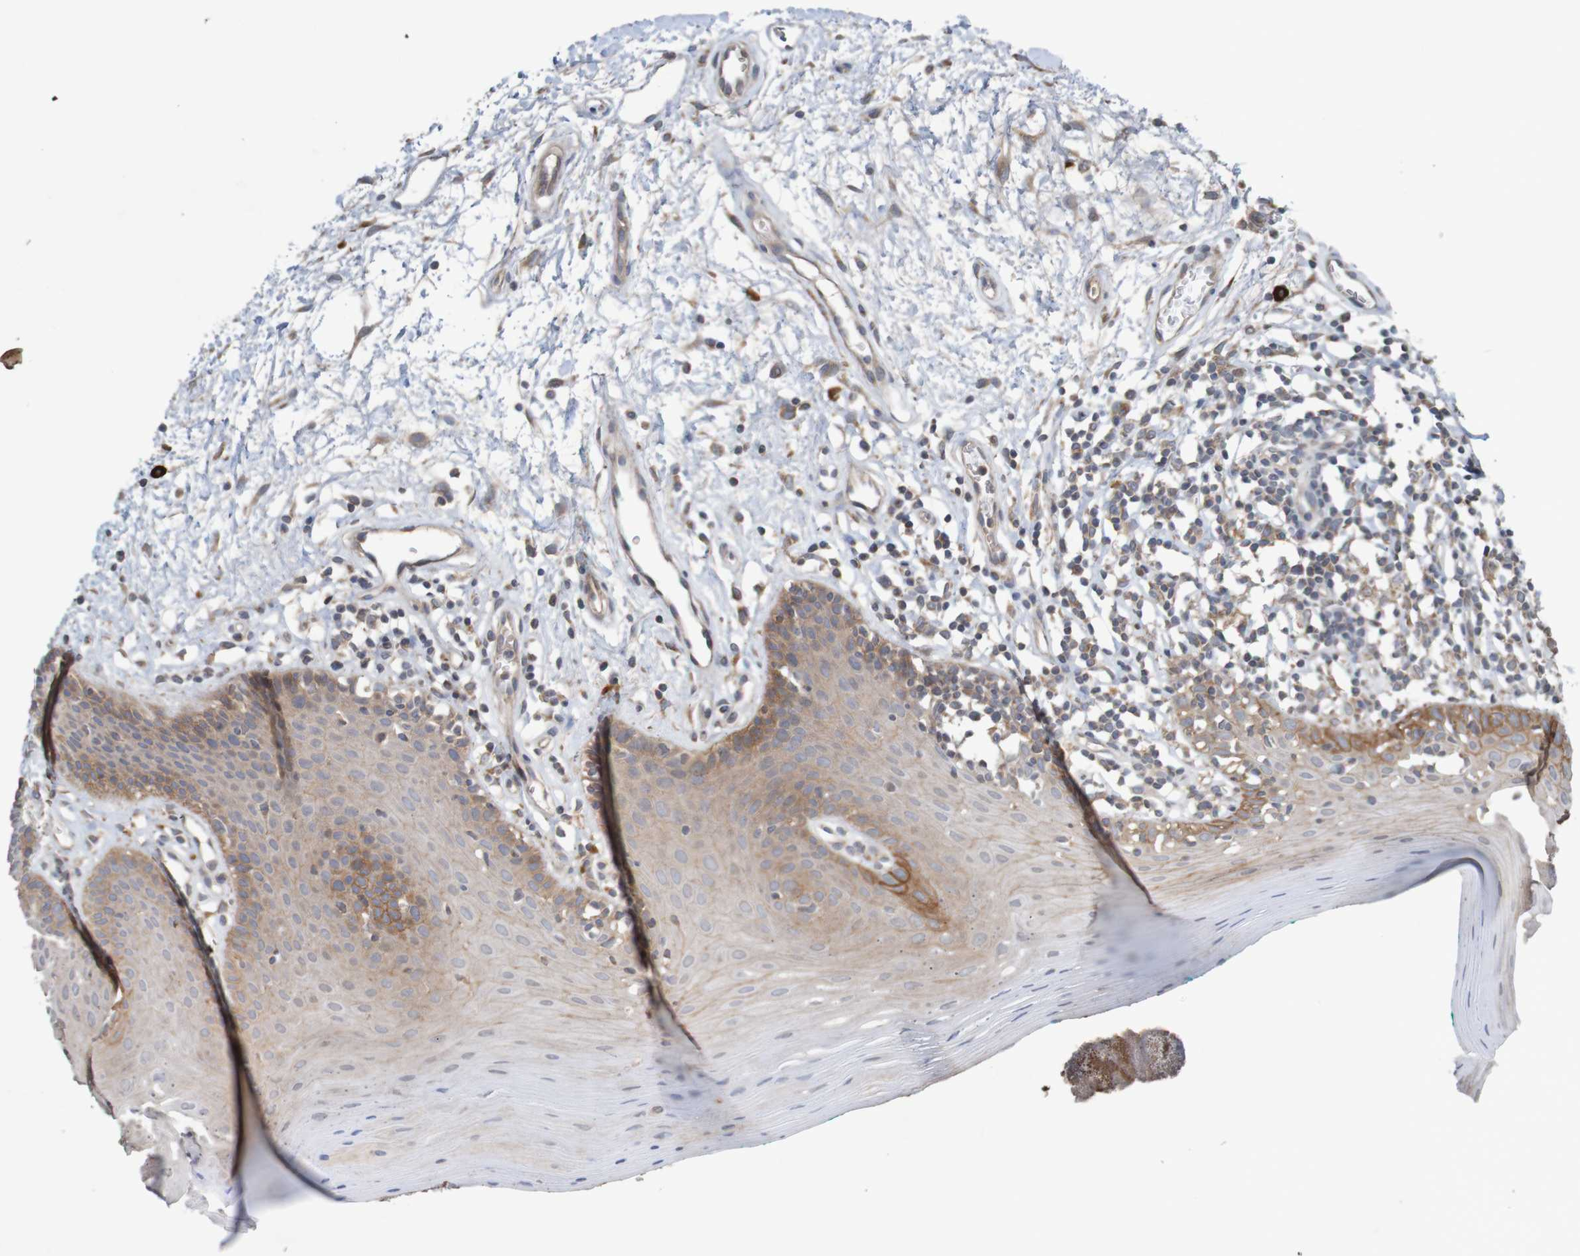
{"staining": {"intensity": "moderate", "quantity": ">75%", "location": "cytoplasmic/membranous"}, "tissue": "oral mucosa", "cell_type": "Squamous epithelial cells", "image_type": "normal", "snomed": [{"axis": "morphology", "description": "Normal tissue, NOS"}, {"axis": "topography", "description": "Skeletal muscle"}, {"axis": "topography", "description": "Oral tissue"}], "caption": "Immunohistochemistry (DAB) staining of normal human oral mucosa demonstrates moderate cytoplasmic/membranous protein expression in about >75% of squamous epithelial cells.", "gene": "B3GAT2", "patient": {"sex": "male", "age": 58}}